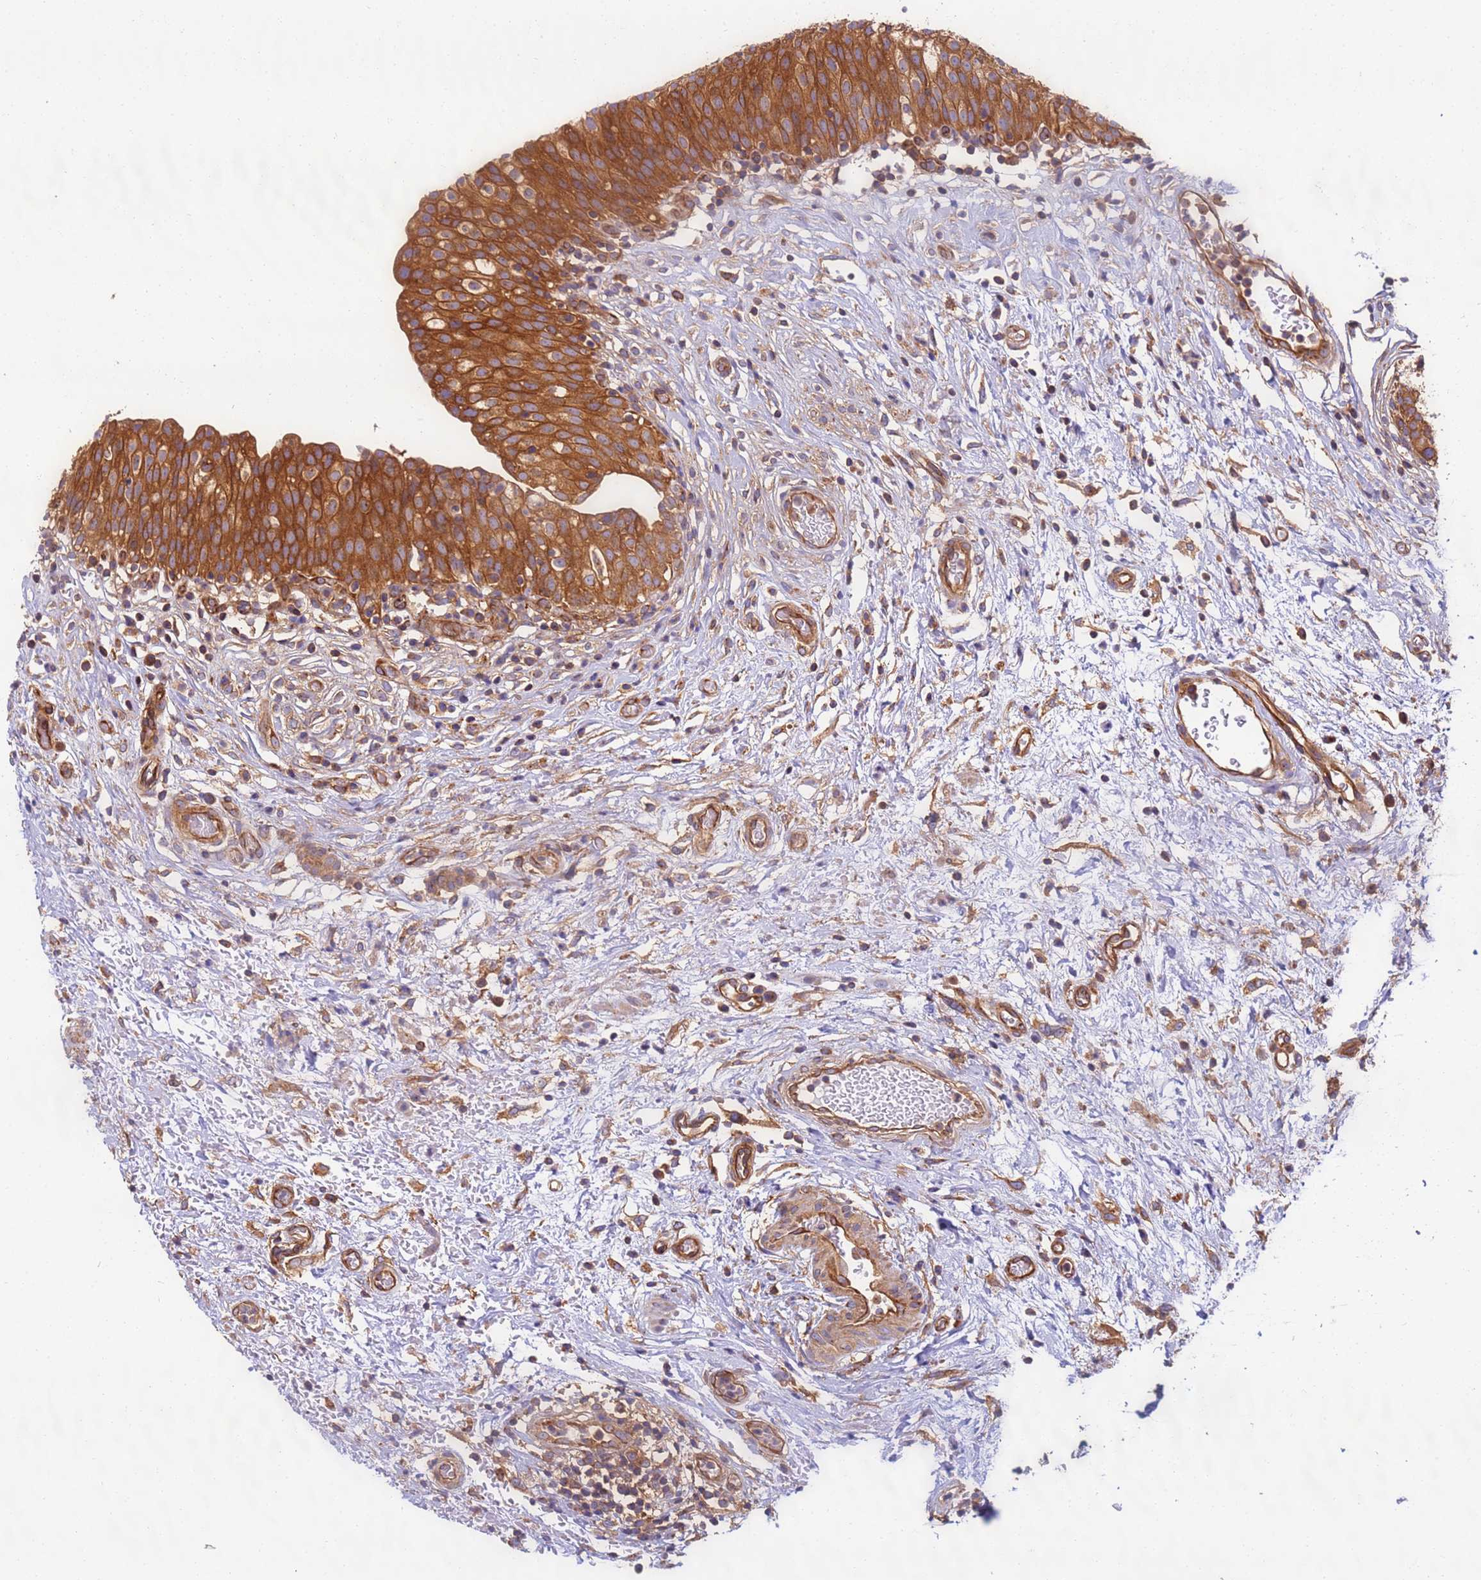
{"staining": {"intensity": "strong", "quantity": ">75%", "location": "cytoplasmic/membranous"}, "tissue": "urinary bladder", "cell_type": "Urothelial cells", "image_type": "normal", "snomed": [{"axis": "morphology", "description": "Normal tissue, NOS"}, {"axis": "topography", "description": "Urinary bladder"}], "caption": "This photomicrograph reveals immunohistochemistry (IHC) staining of normal urinary bladder, with high strong cytoplasmic/membranous positivity in approximately >75% of urothelial cells.", "gene": "DYNC1I2", "patient": {"sex": "male", "age": 55}}